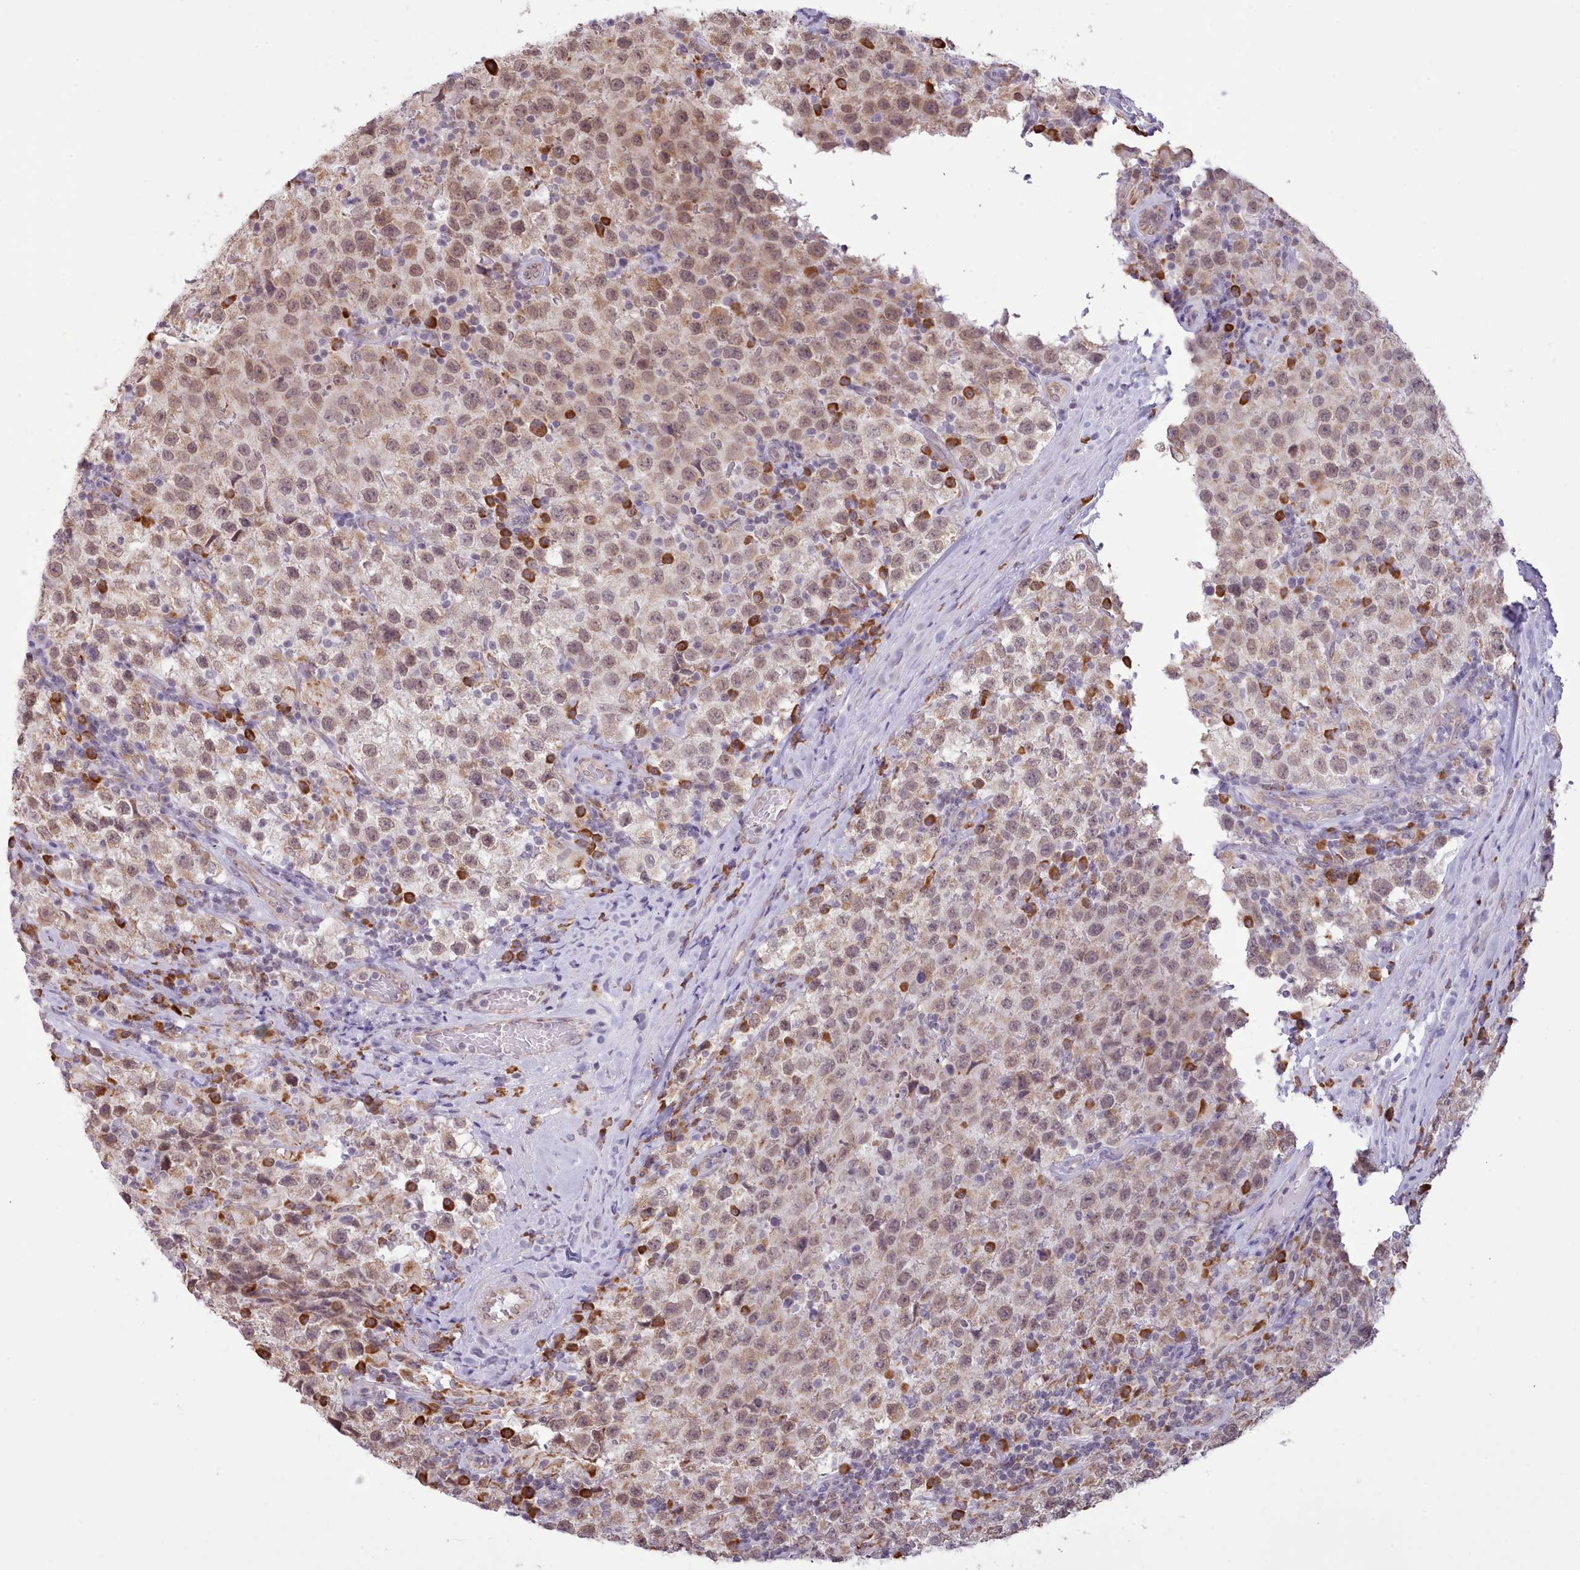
{"staining": {"intensity": "weak", "quantity": ">75%", "location": "cytoplasmic/membranous,nuclear"}, "tissue": "testis cancer", "cell_type": "Tumor cells", "image_type": "cancer", "snomed": [{"axis": "morphology", "description": "Seminoma, NOS"}, {"axis": "morphology", "description": "Carcinoma, Embryonal, NOS"}, {"axis": "topography", "description": "Testis"}], "caption": "This image reveals testis embryonal carcinoma stained with IHC to label a protein in brown. The cytoplasmic/membranous and nuclear of tumor cells show weak positivity for the protein. Nuclei are counter-stained blue.", "gene": "SEC61B", "patient": {"sex": "male", "age": 41}}